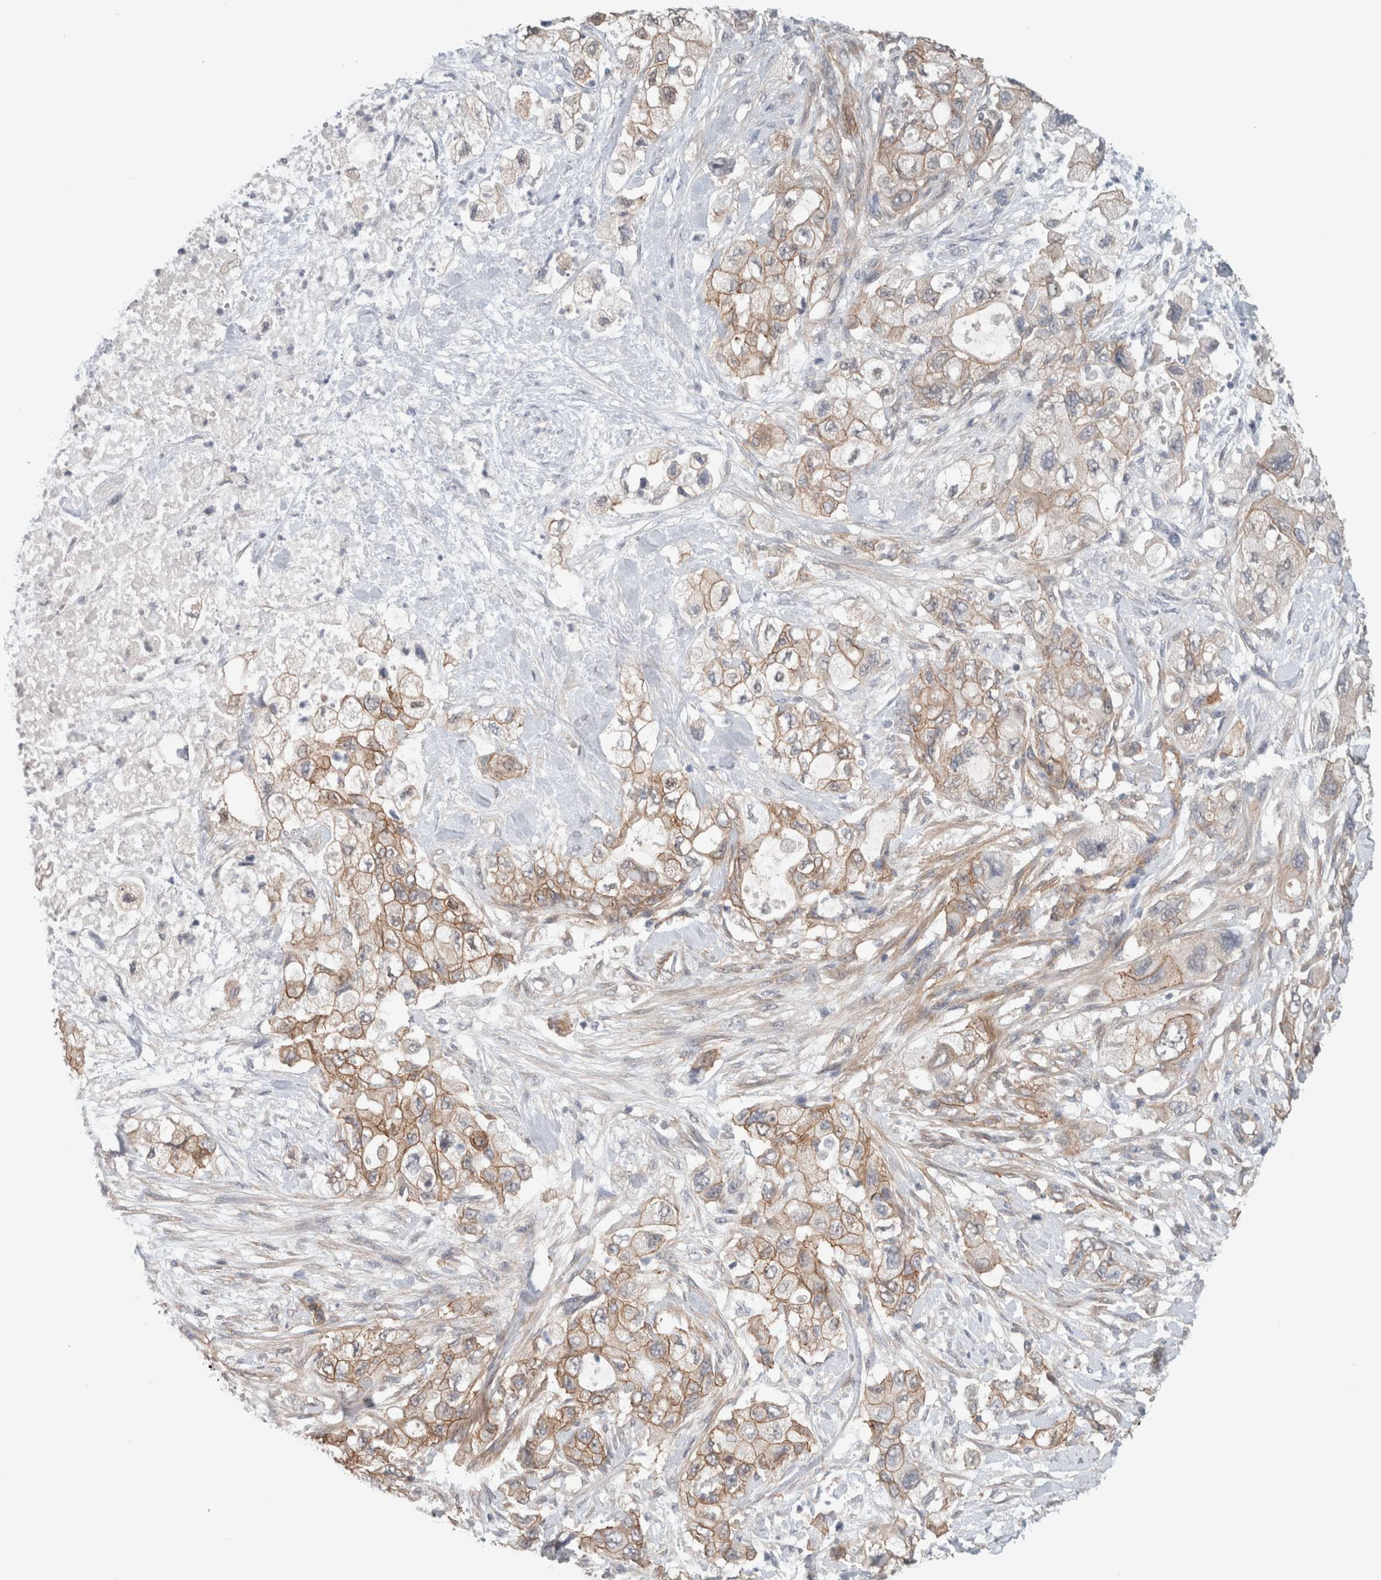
{"staining": {"intensity": "moderate", "quantity": ">75%", "location": "cytoplasmic/membranous"}, "tissue": "pancreatic cancer", "cell_type": "Tumor cells", "image_type": "cancer", "snomed": [{"axis": "morphology", "description": "Adenocarcinoma, NOS"}, {"axis": "topography", "description": "Pancreas"}], "caption": "Immunohistochemistry (IHC) histopathology image of pancreatic adenocarcinoma stained for a protein (brown), which reveals medium levels of moderate cytoplasmic/membranous staining in approximately >75% of tumor cells.", "gene": "RASAL2", "patient": {"sex": "female", "age": 73}}